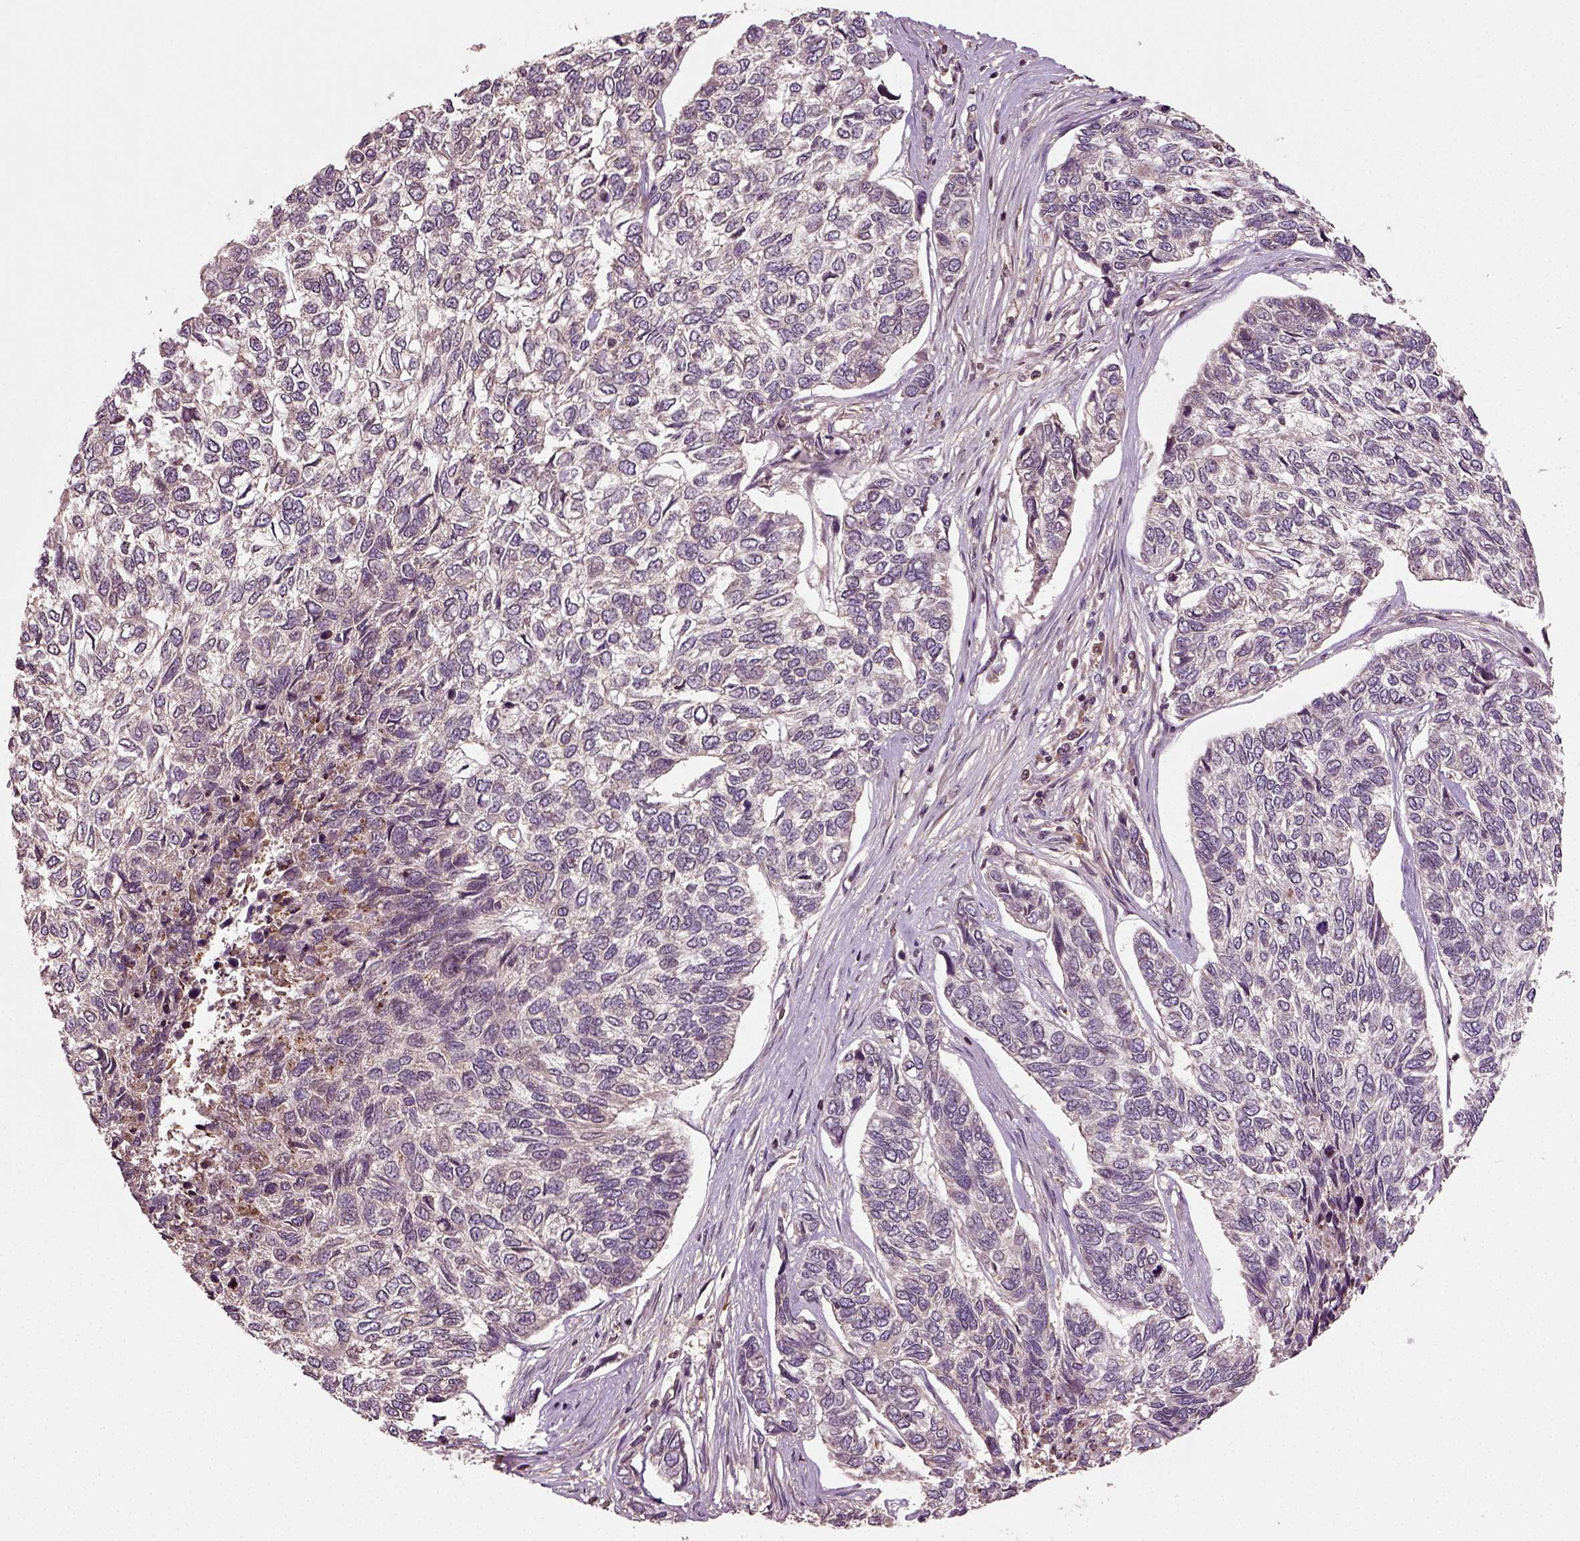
{"staining": {"intensity": "negative", "quantity": "none", "location": "none"}, "tissue": "skin cancer", "cell_type": "Tumor cells", "image_type": "cancer", "snomed": [{"axis": "morphology", "description": "Basal cell carcinoma"}, {"axis": "topography", "description": "Skin"}], "caption": "Immunohistochemistry (IHC) image of skin cancer (basal cell carcinoma) stained for a protein (brown), which reveals no positivity in tumor cells.", "gene": "ERV3-1", "patient": {"sex": "female", "age": 65}}